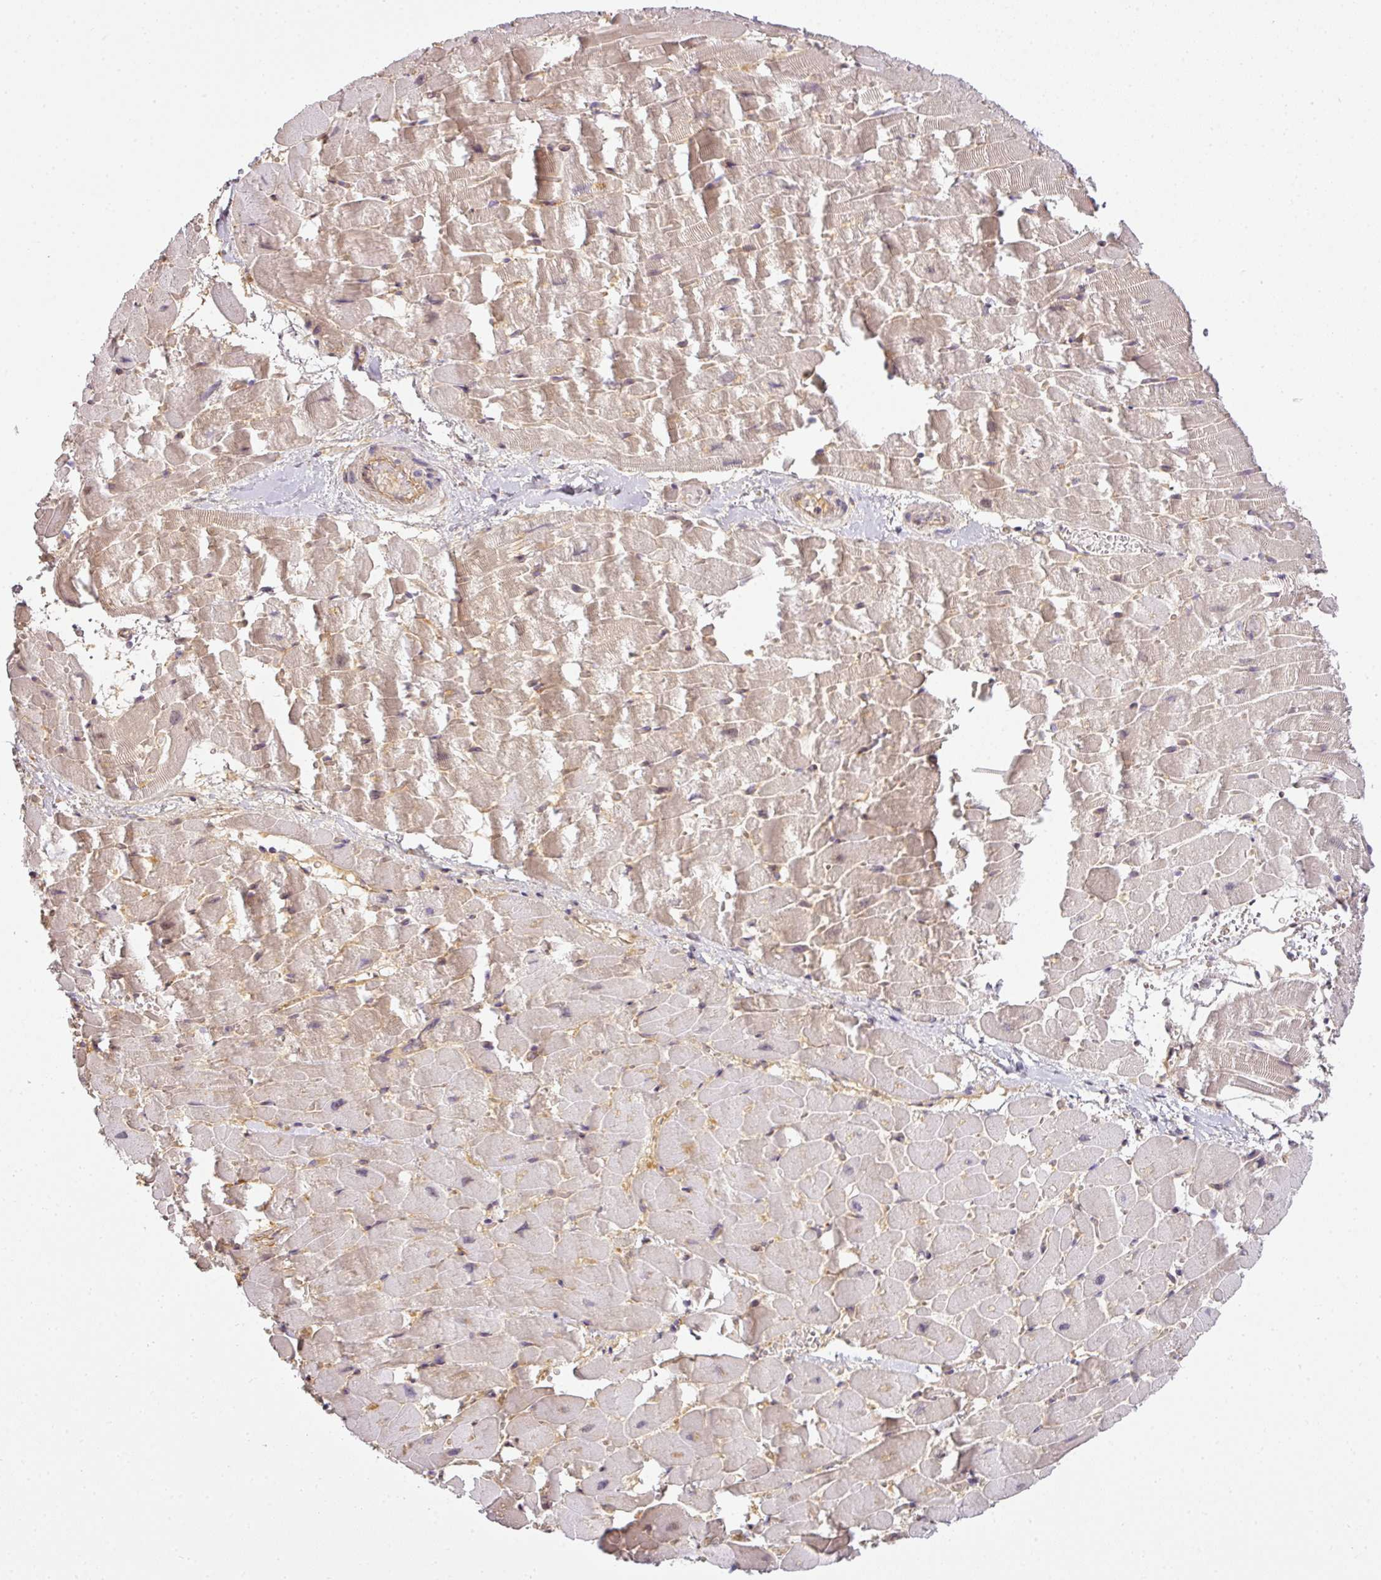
{"staining": {"intensity": "weak", "quantity": "25%-75%", "location": "cytoplasmic/membranous"}, "tissue": "heart muscle", "cell_type": "Cardiomyocytes", "image_type": "normal", "snomed": [{"axis": "morphology", "description": "Normal tissue, NOS"}, {"axis": "topography", "description": "Heart"}], "caption": "The photomicrograph shows staining of benign heart muscle, revealing weak cytoplasmic/membranous protein expression (brown color) within cardiomyocytes.", "gene": "ANKRD18A", "patient": {"sex": "male", "age": 37}}